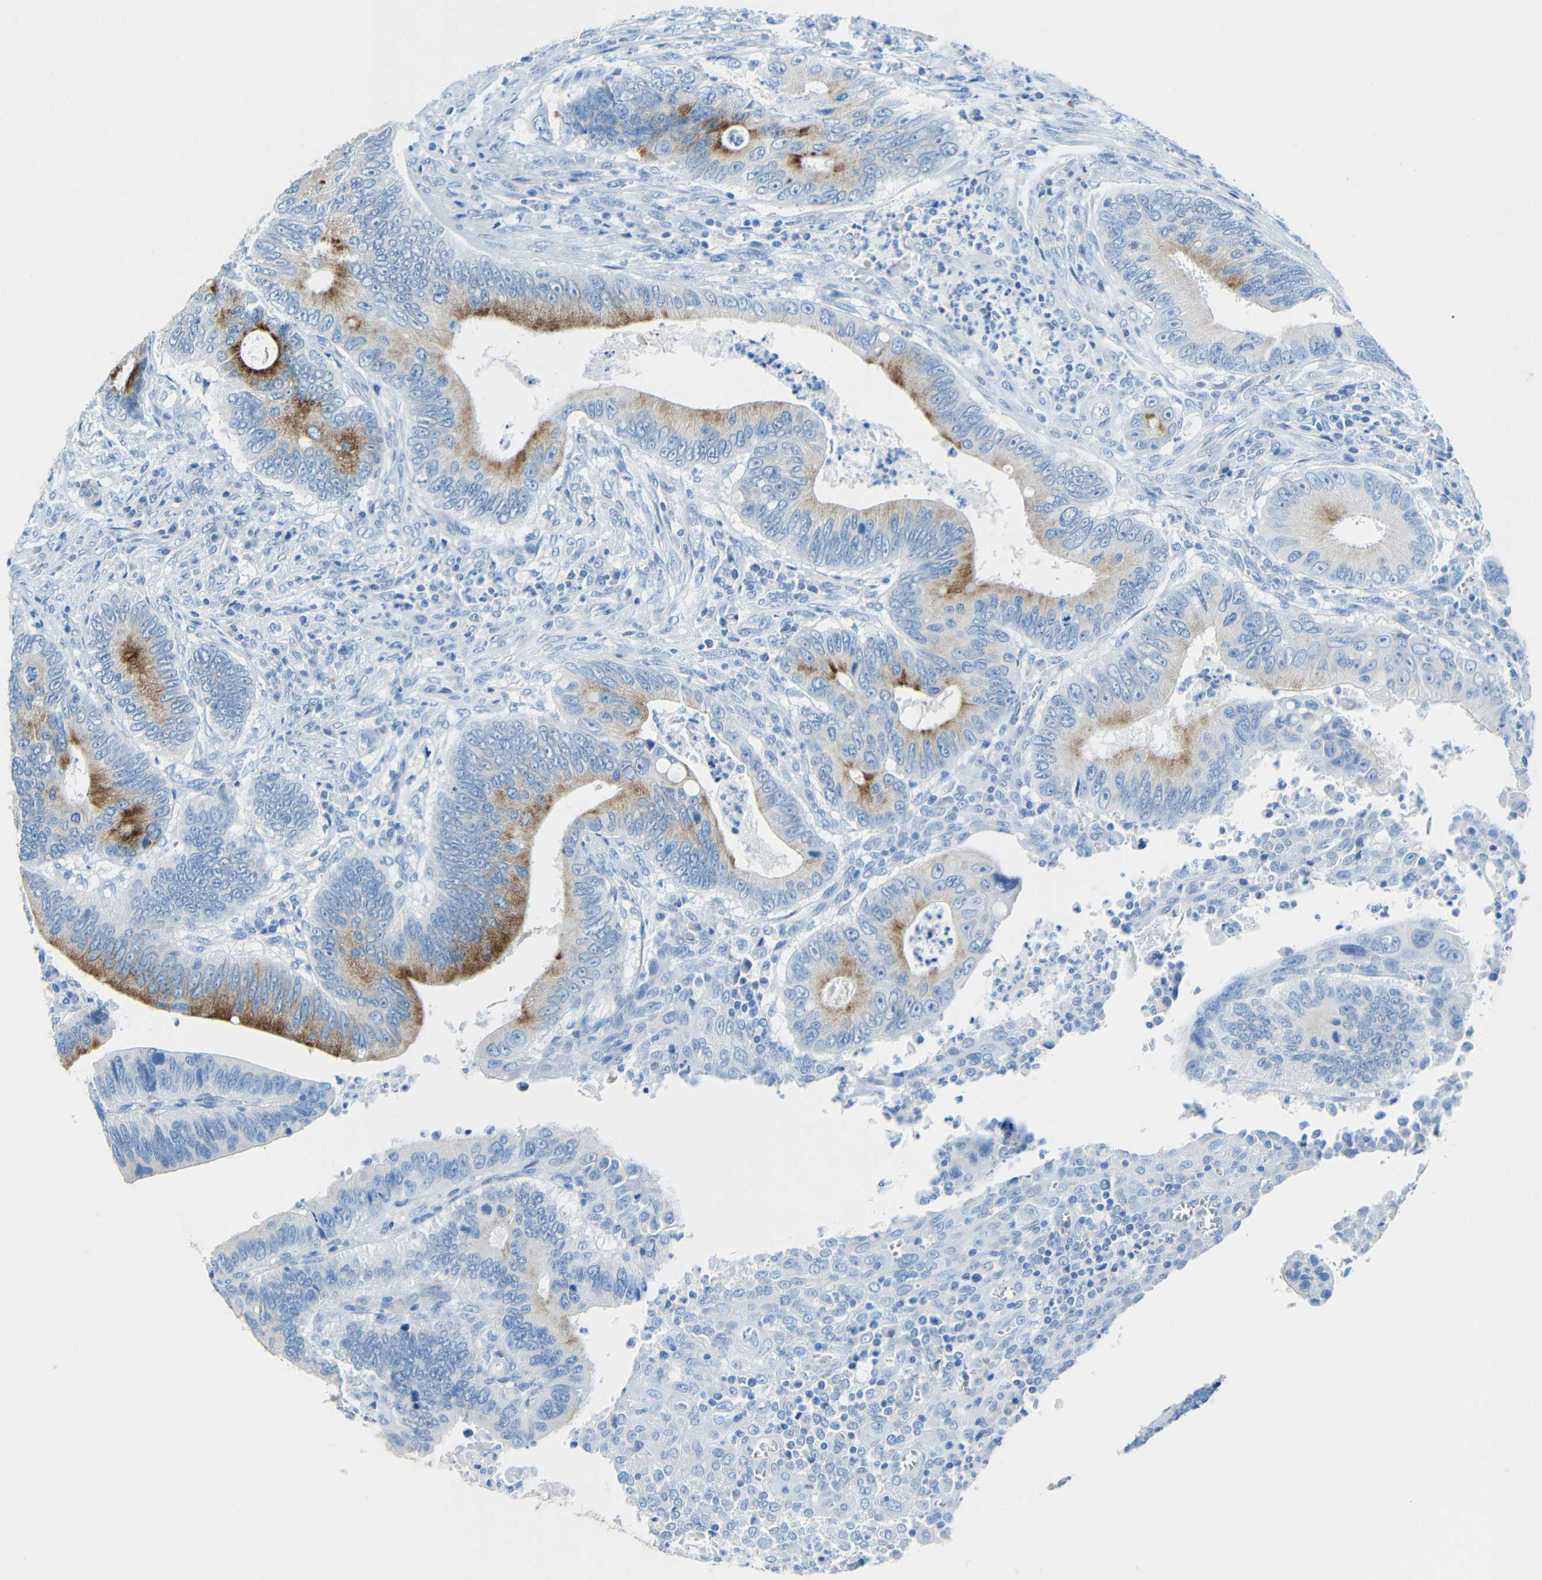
{"staining": {"intensity": "moderate", "quantity": ">75%", "location": "cytoplasmic/membranous"}, "tissue": "colorectal cancer", "cell_type": "Tumor cells", "image_type": "cancer", "snomed": [{"axis": "morphology", "description": "Inflammation, NOS"}, {"axis": "morphology", "description": "Adenocarcinoma, NOS"}, {"axis": "topography", "description": "Colon"}], "caption": "High-power microscopy captured an IHC histopathology image of colorectal cancer (adenocarcinoma), revealing moderate cytoplasmic/membranous positivity in about >75% of tumor cells.", "gene": "TUBB4B", "patient": {"sex": "male", "age": 72}}